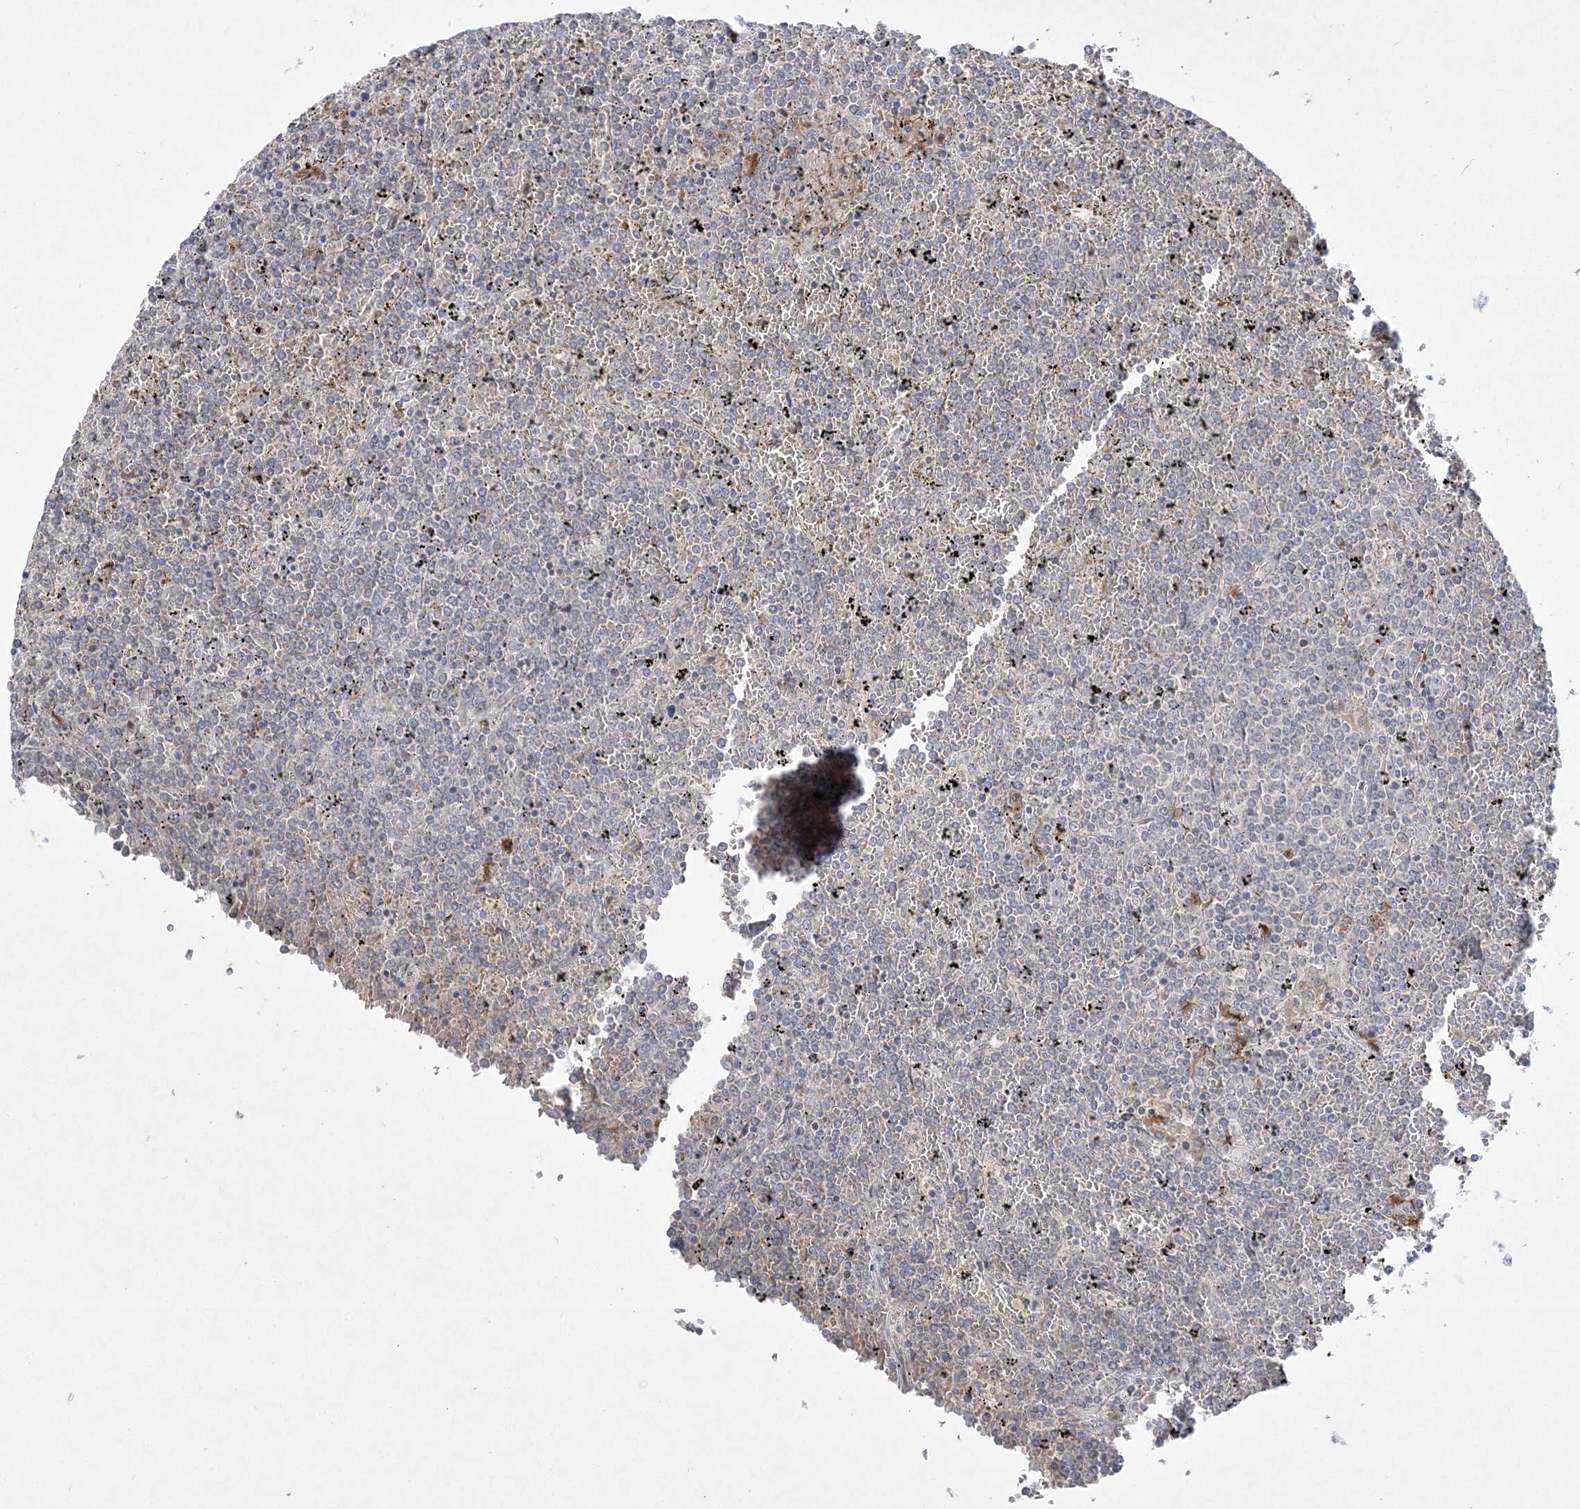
{"staining": {"intensity": "negative", "quantity": "none", "location": "none"}, "tissue": "lymphoma", "cell_type": "Tumor cells", "image_type": "cancer", "snomed": [{"axis": "morphology", "description": "Malignant lymphoma, non-Hodgkin's type, Low grade"}, {"axis": "topography", "description": "Spleen"}], "caption": "Immunohistochemistry micrograph of human lymphoma stained for a protein (brown), which displays no positivity in tumor cells.", "gene": "CLNK", "patient": {"sex": "female", "age": 19}}